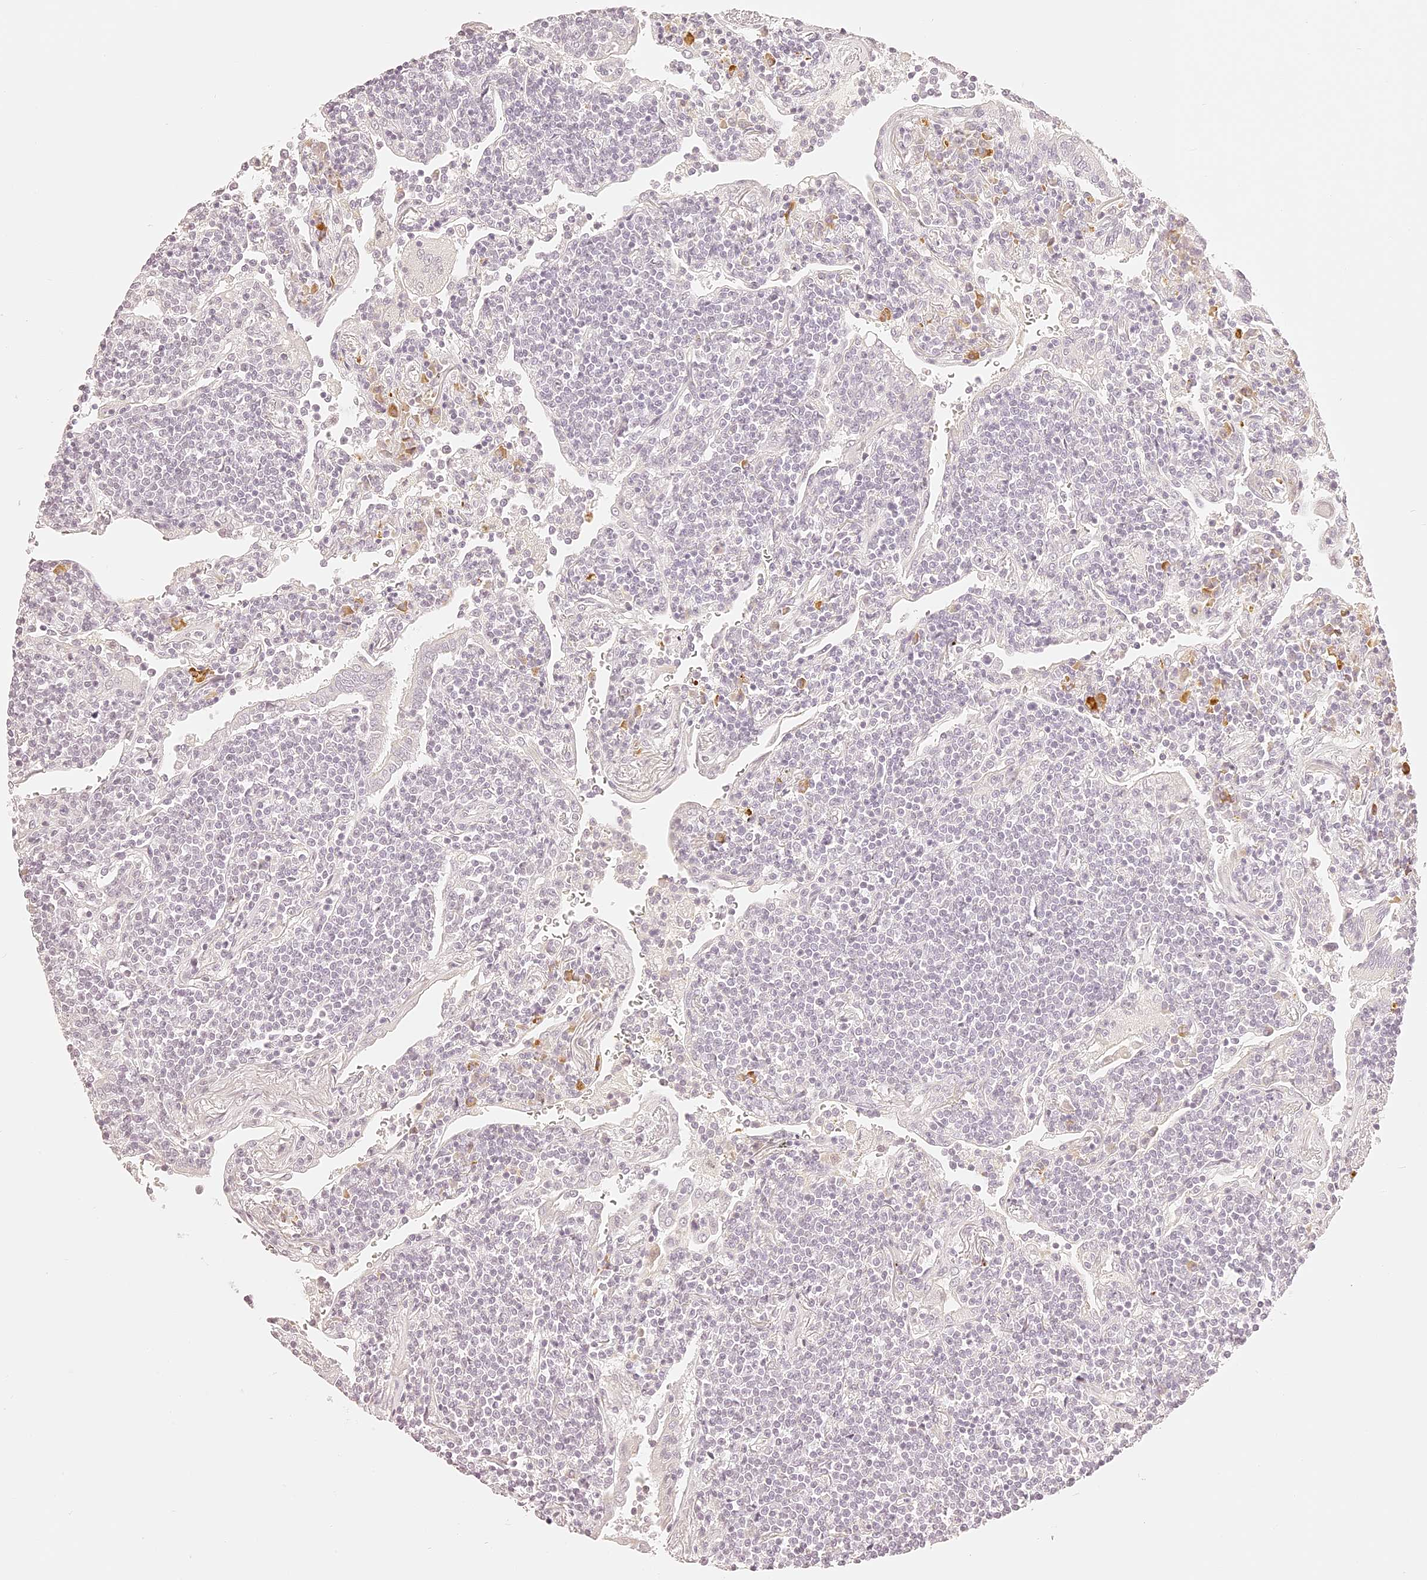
{"staining": {"intensity": "negative", "quantity": "none", "location": "none"}, "tissue": "lymphoma", "cell_type": "Tumor cells", "image_type": "cancer", "snomed": [{"axis": "morphology", "description": "Malignant lymphoma, non-Hodgkin's type, Low grade"}, {"axis": "topography", "description": "Lung"}], "caption": "Human lymphoma stained for a protein using immunohistochemistry (IHC) shows no positivity in tumor cells.", "gene": "TRIM45", "patient": {"sex": "female", "age": 71}}